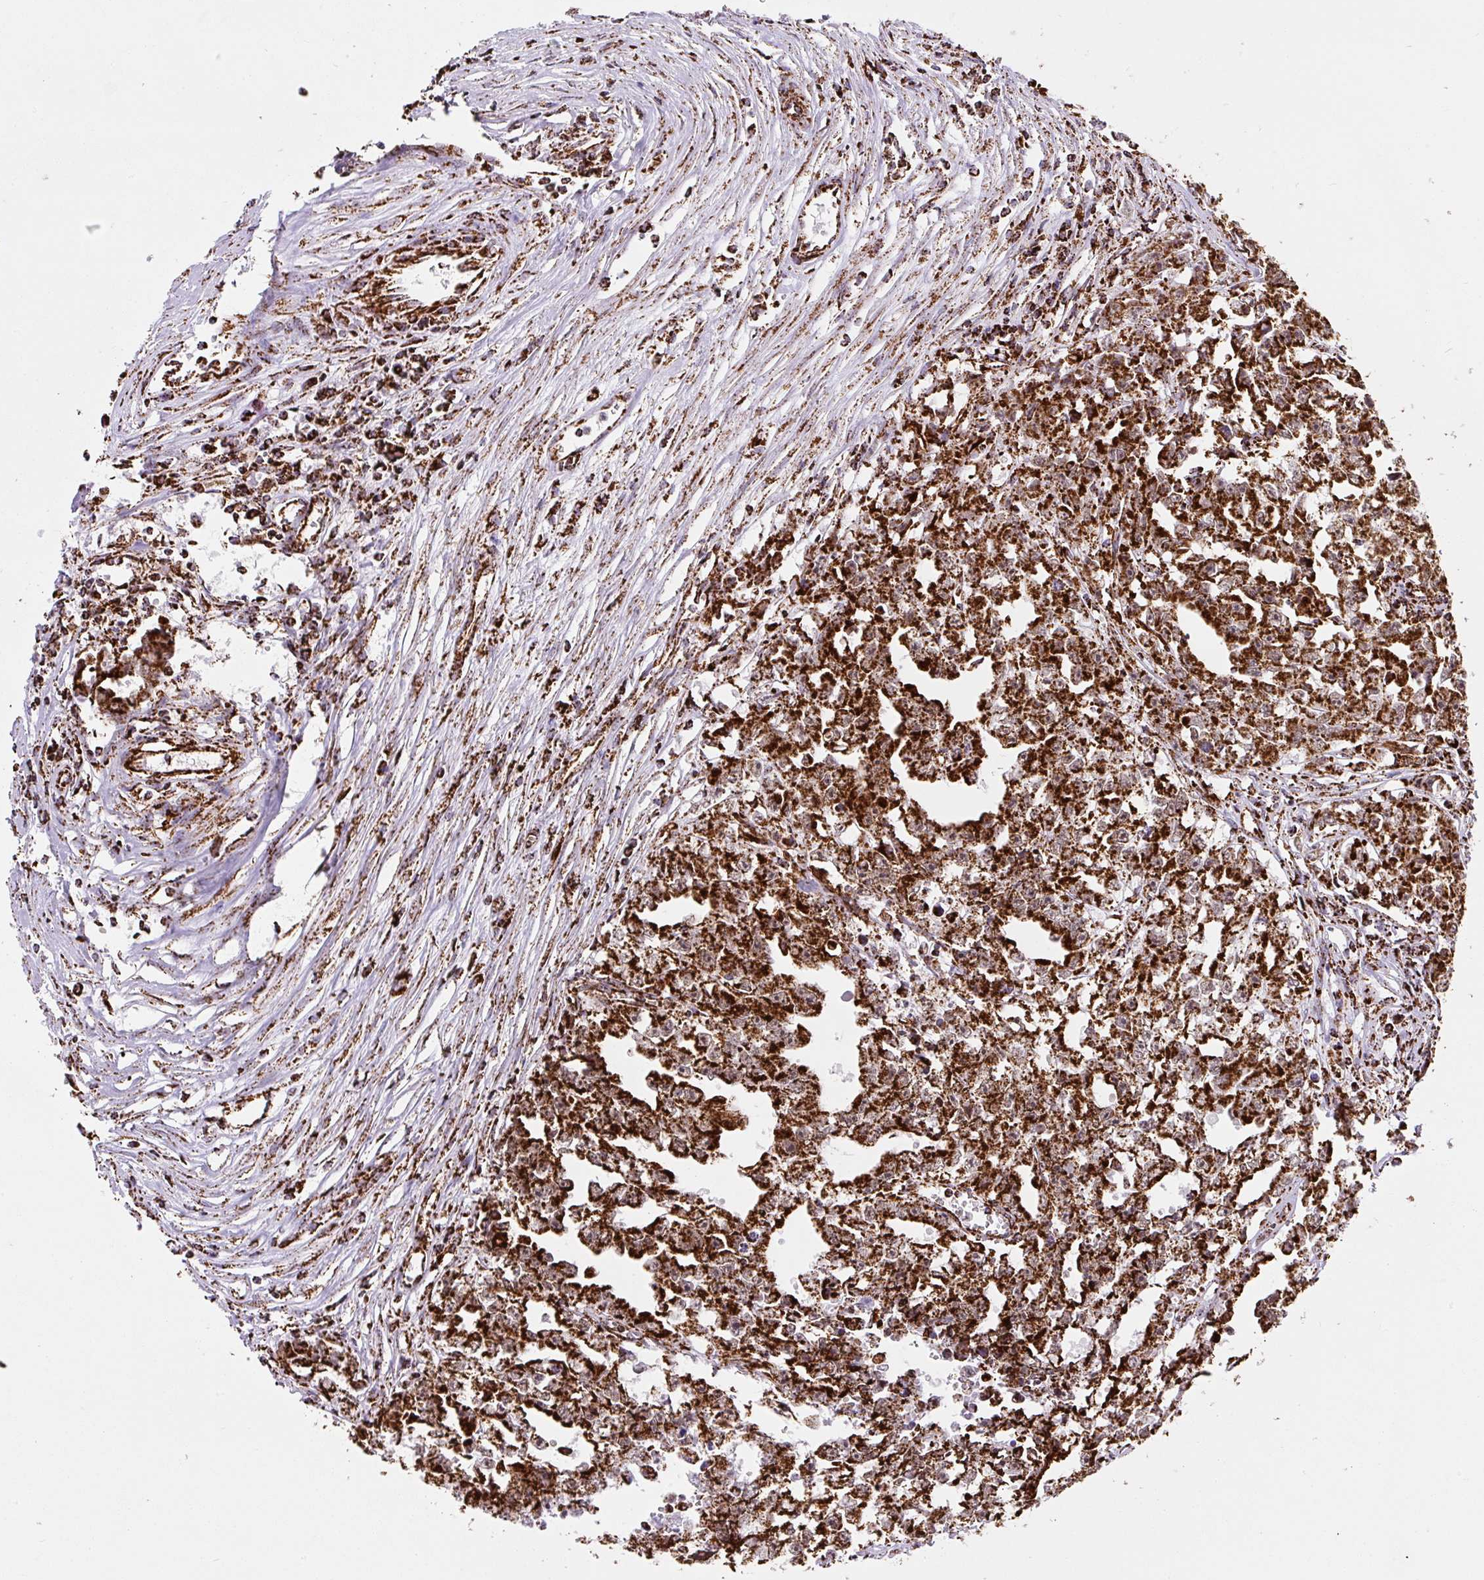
{"staining": {"intensity": "strong", "quantity": ">75%", "location": "cytoplasmic/membranous"}, "tissue": "testis cancer", "cell_type": "Tumor cells", "image_type": "cancer", "snomed": [{"axis": "morphology", "description": "Seminoma, NOS"}, {"axis": "morphology", "description": "Carcinoma, Embryonal, NOS"}, {"axis": "topography", "description": "Testis"}], "caption": "A high amount of strong cytoplasmic/membranous positivity is present in about >75% of tumor cells in testis cancer tissue.", "gene": "ATP5F1A", "patient": {"sex": "male", "age": 43}}